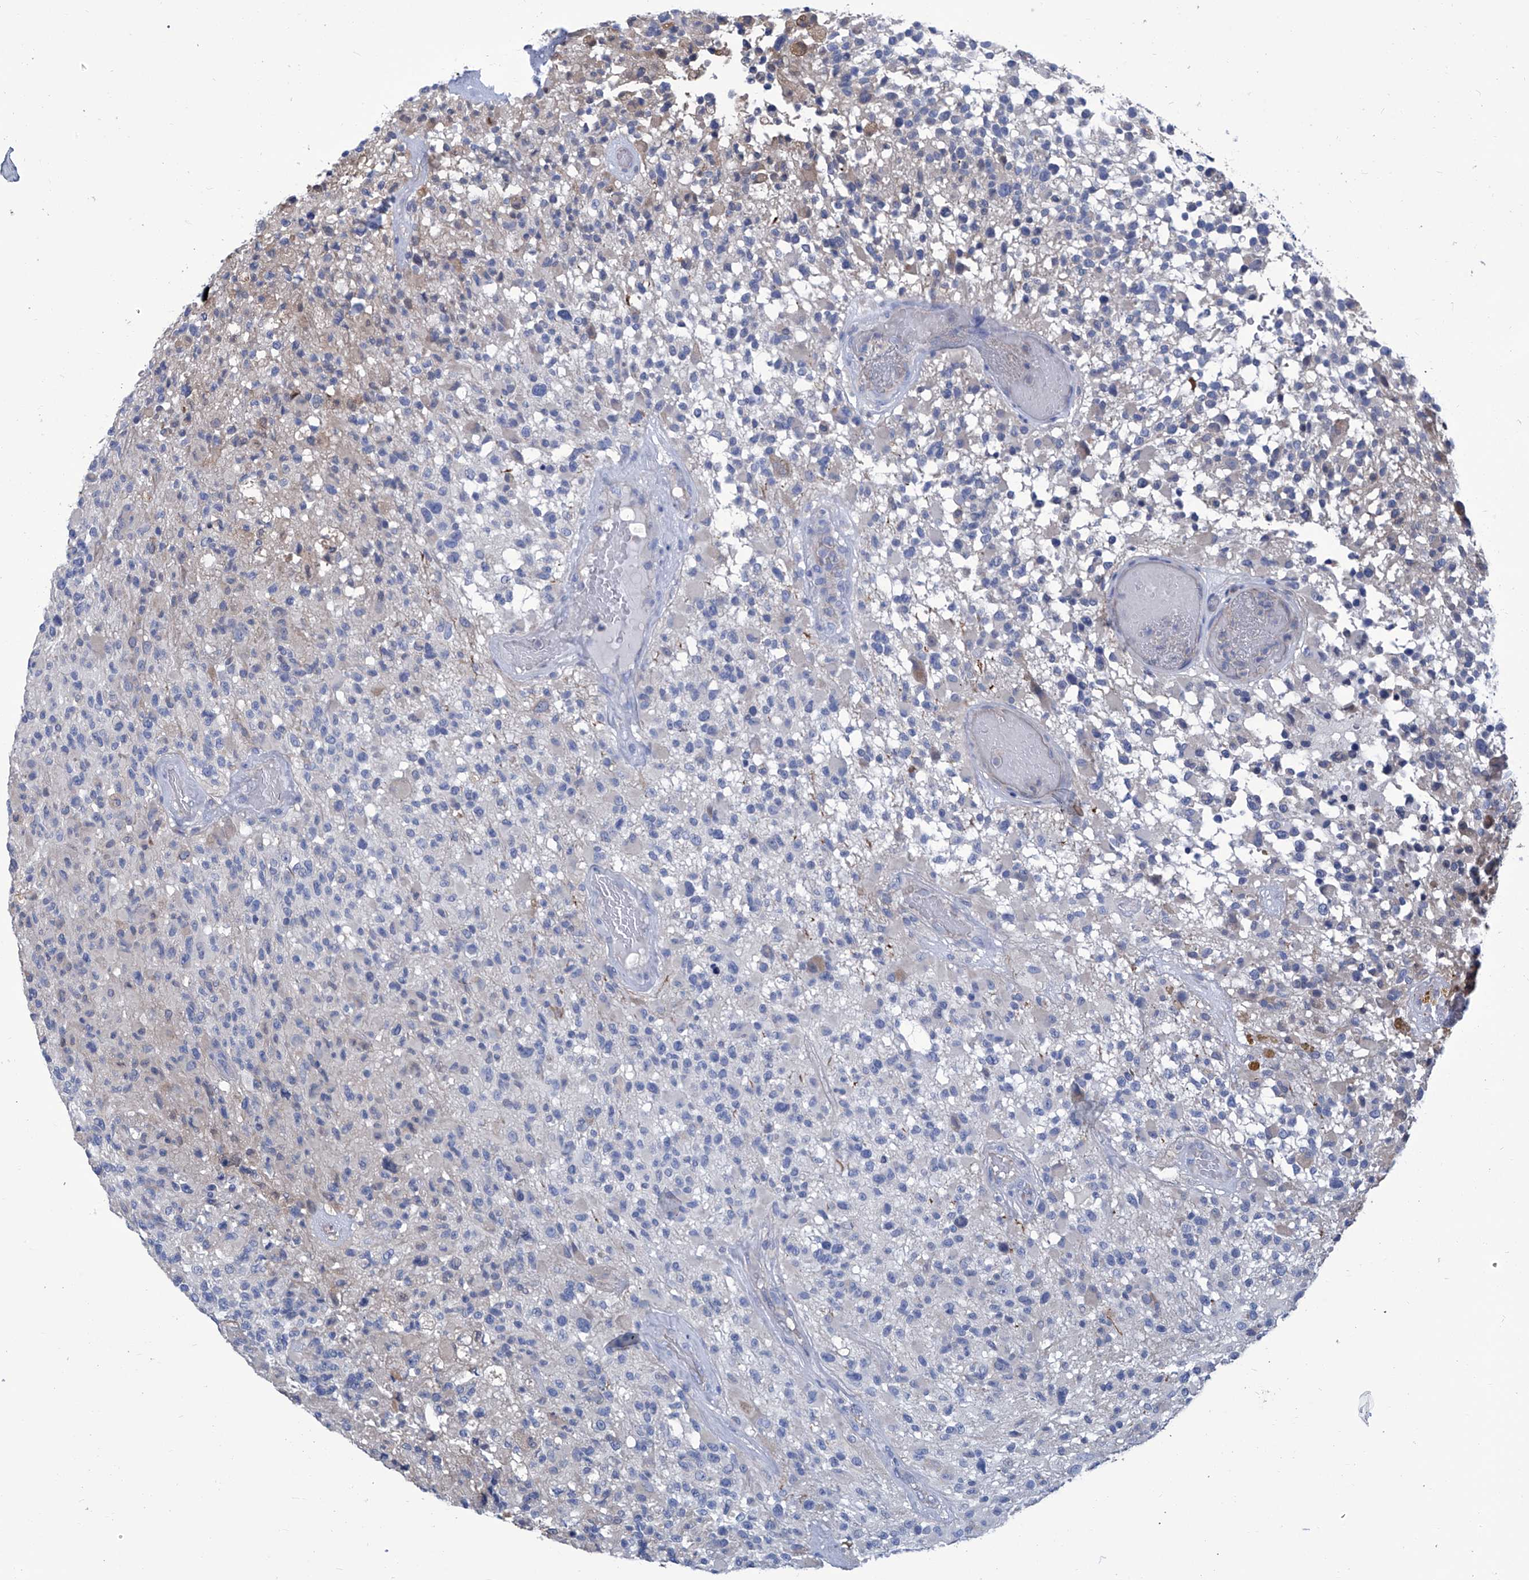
{"staining": {"intensity": "negative", "quantity": "none", "location": "none"}, "tissue": "glioma", "cell_type": "Tumor cells", "image_type": "cancer", "snomed": [{"axis": "morphology", "description": "Glioma, malignant, High grade"}, {"axis": "morphology", "description": "Glioblastoma, NOS"}, {"axis": "topography", "description": "Brain"}], "caption": "Protein analysis of glioblastoma exhibits no significant positivity in tumor cells. (Immunohistochemistry, brightfield microscopy, high magnification).", "gene": "SMS", "patient": {"sex": "male", "age": 60}}